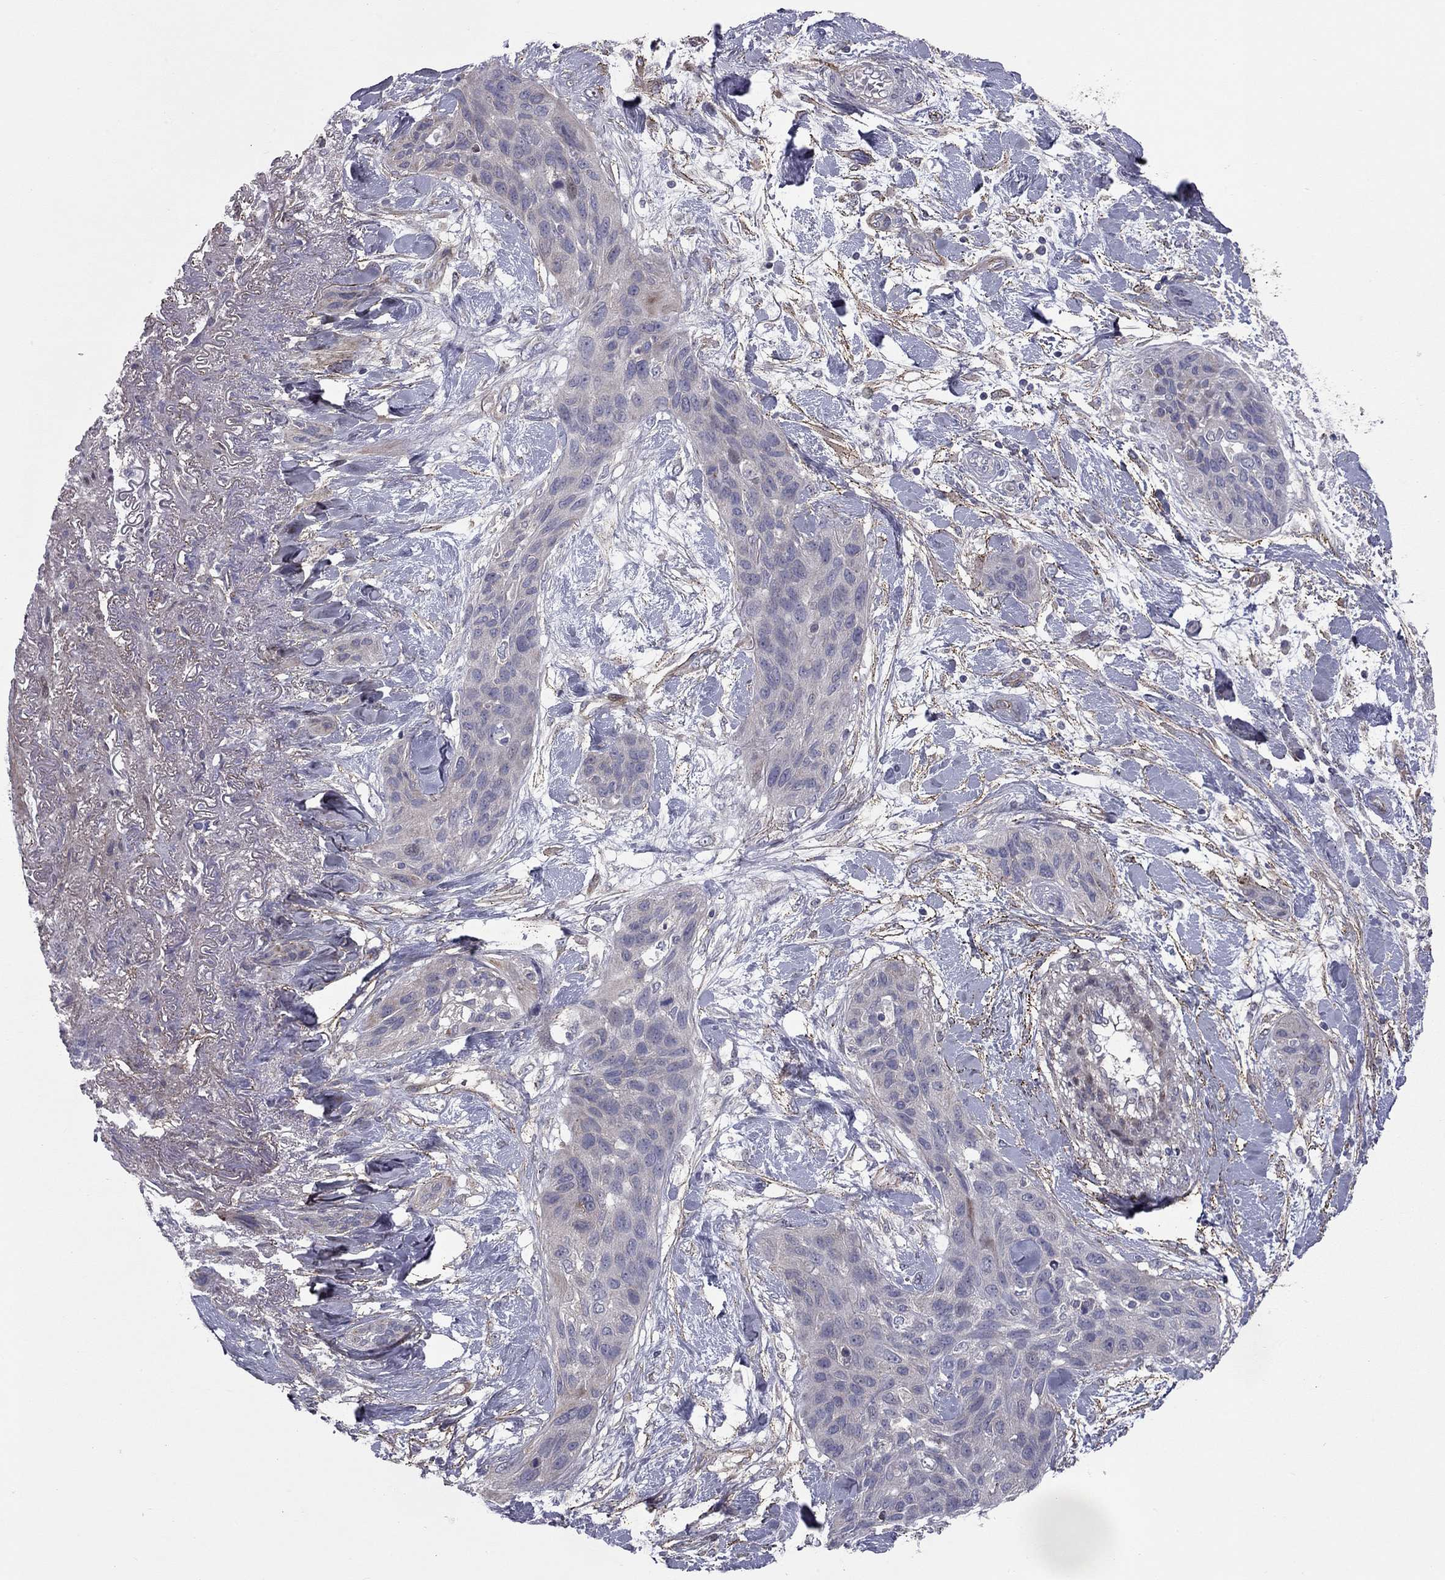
{"staining": {"intensity": "negative", "quantity": "none", "location": "none"}, "tissue": "lung cancer", "cell_type": "Tumor cells", "image_type": "cancer", "snomed": [{"axis": "morphology", "description": "Squamous cell carcinoma, NOS"}, {"axis": "topography", "description": "Lung"}], "caption": "There is no significant staining in tumor cells of lung cancer. (Stains: DAB (3,3'-diaminobenzidine) immunohistochemistry with hematoxylin counter stain, Microscopy: brightfield microscopy at high magnification).", "gene": "DUSP7", "patient": {"sex": "female", "age": 70}}